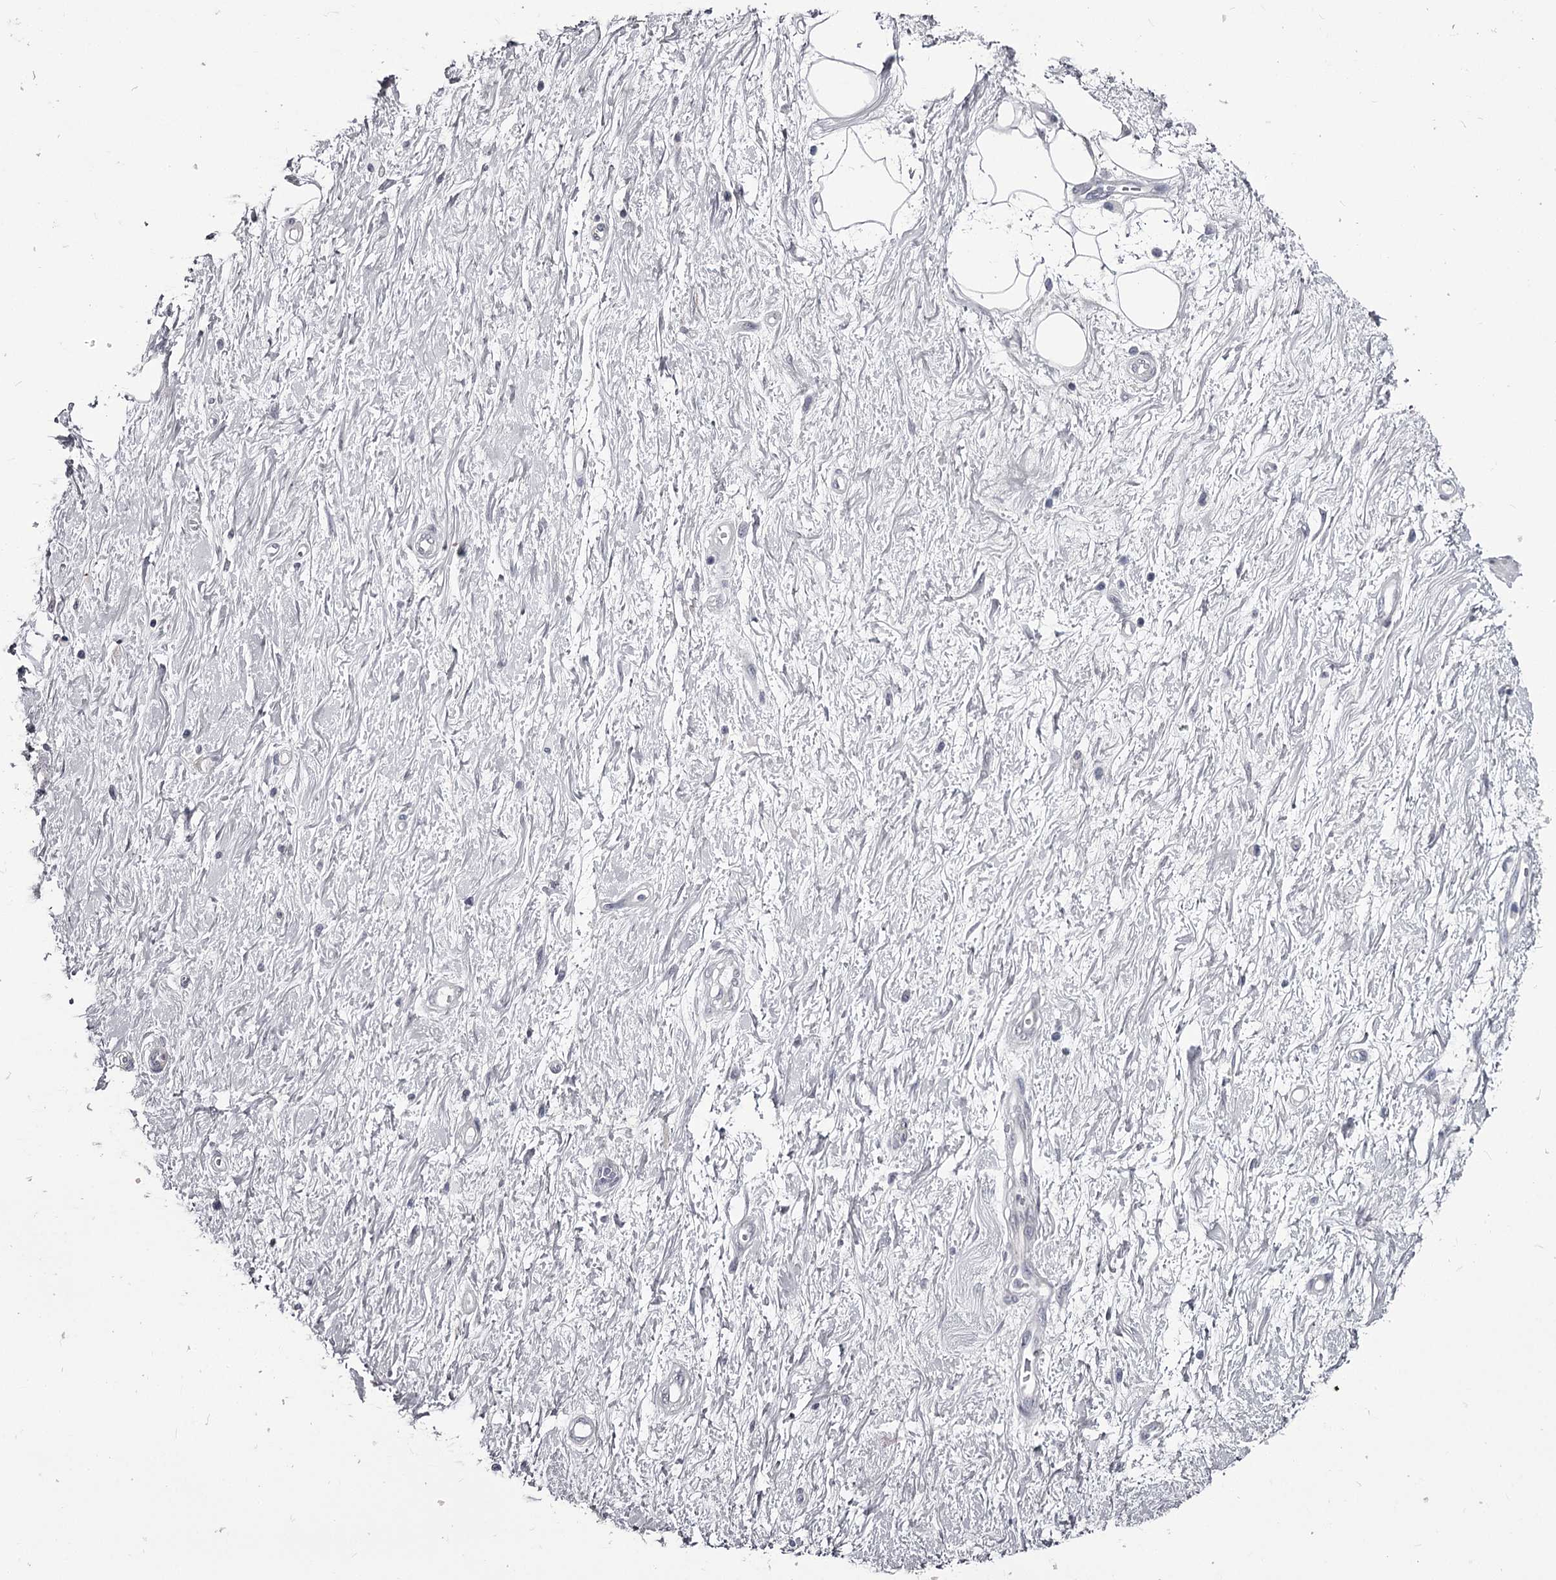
{"staining": {"intensity": "negative", "quantity": "none", "location": "none"}, "tissue": "adipose tissue", "cell_type": "Adipocytes", "image_type": "normal", "snomed": [{"axis": "morphology", "description": "Normal tissue, NOS"}, {"axis": "morphology", "description": "Adenocarcinoma, NOS"}, {"axis": "topography", "description": "Pancreas"}, {"axis": "topography", "description": "Peripheral nerve tissue"}], "caption": "IHC histopathology image of unremarkable adipose tissue stained for a protein (brown), which exhibits no expression in adipocytes.", "gene": "OVOL2", "patient": {"sex": "male", "age": 59}}